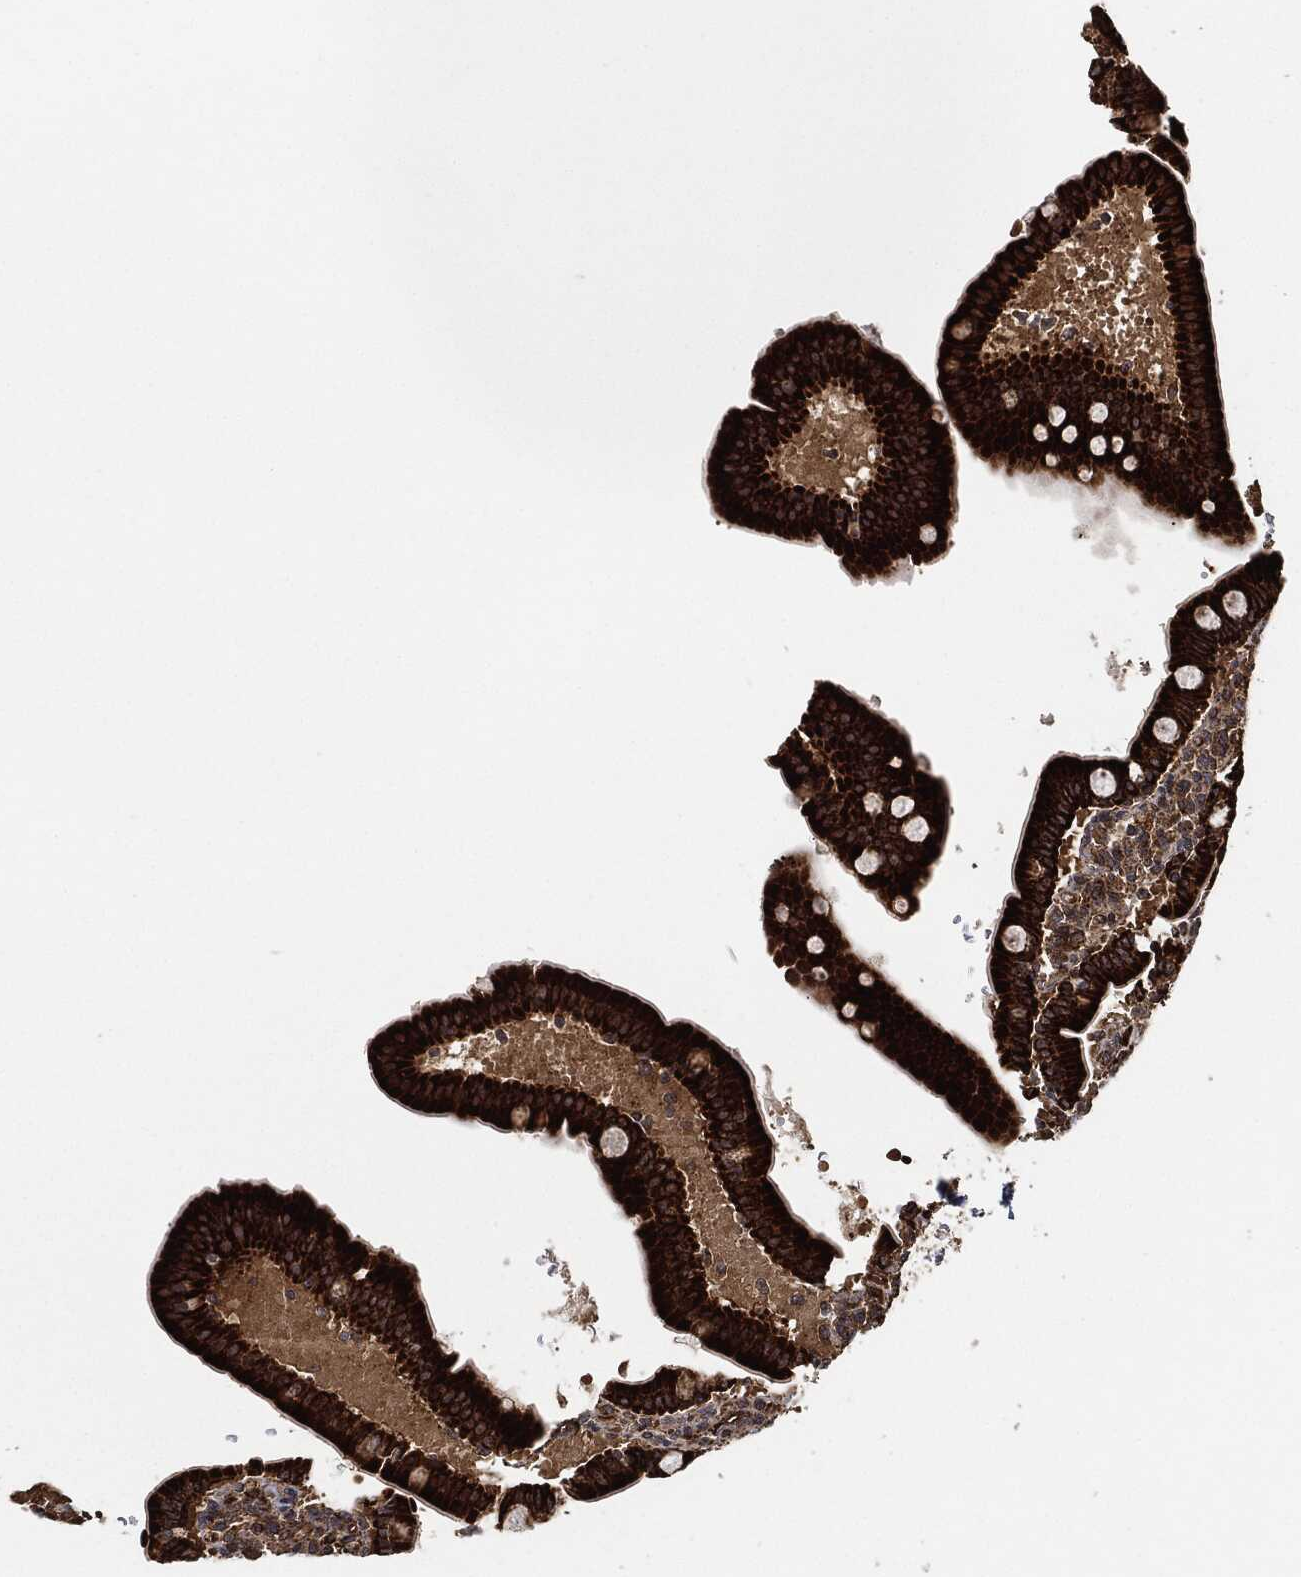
{"staining": {"intensity": "strong", "quantity": ">75%", "location": "cytoplasmic/membranous"}, "tissue": "small intestine", "cell_type": "Glandular cells", "image_type": "normal", "snomed": [{"axis": "morphology", "description": "Normal tissue, NOS"}, {"axis": "topography", "description": "Small intestine"}], "caption": "An image showing strong cytoplasmic/membranous positivity in approximately >75% of glandular cells in normal small intestine, as visualized by brown immunohistochemical staining.", "gene": "MAP3K3", "patient": {"sex": "male", "age": 66}}